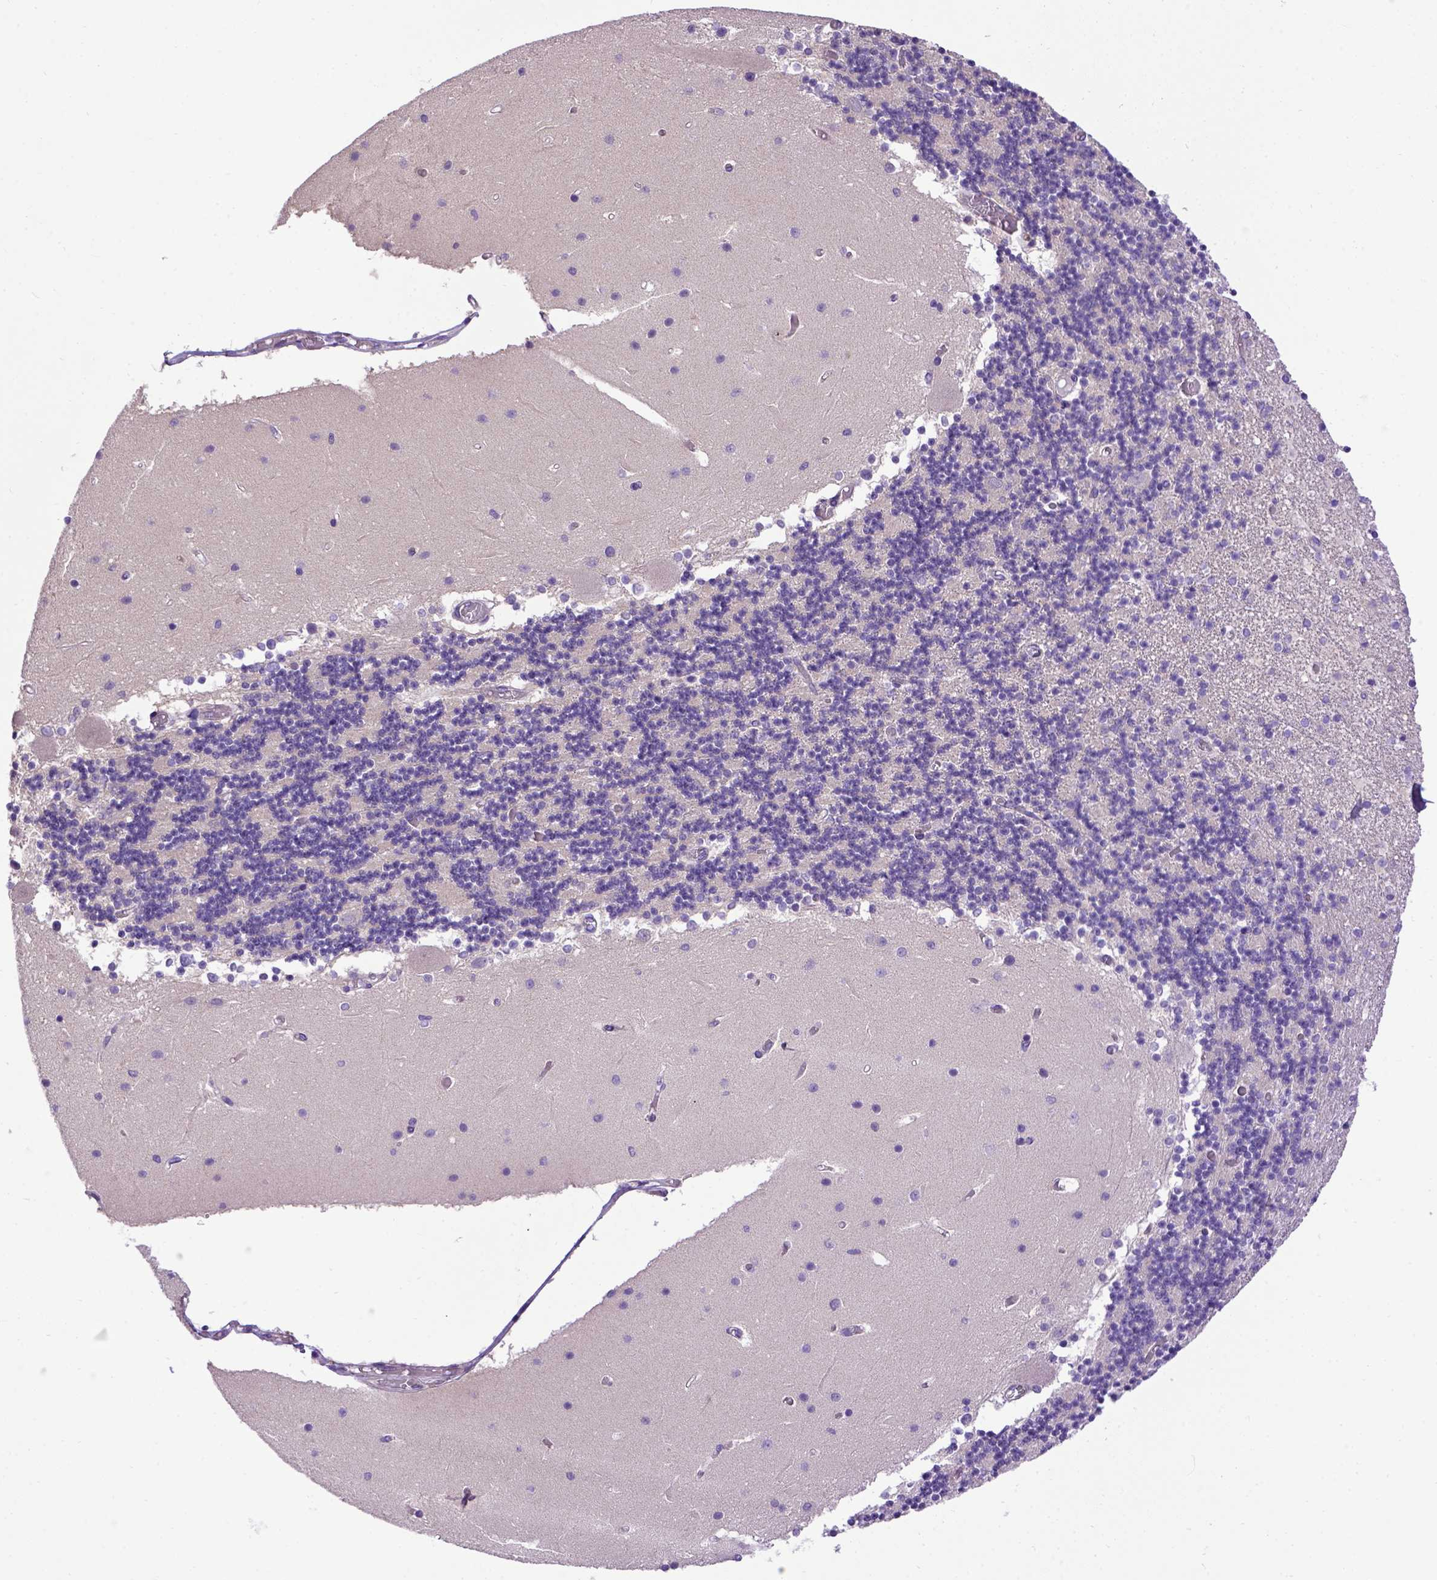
{"staining": {"intensity": "negative", "quantity": "none", "location": "none"}, "tissue": "cerebellum", "cell_type": "Cells in granular layer", "image_type": "normal", "snomed": [{"axis": "morphology", "description": "Normal tissue, NOS"}, {"axis": "topography", "description": "Cerebellum"}], "caption": "The micrograph demonstrates no staining of cells in granular layer in benign cerebellum. The staining was performed using DAB (3,3'-diaminobenzidine) to visualize the protein expression in brown, while the nuclei were stained in blue with hematoxylin (Magnification: 20x).", "gene": "ADAM12", "patient": {"sex": "female", "age": 28}}